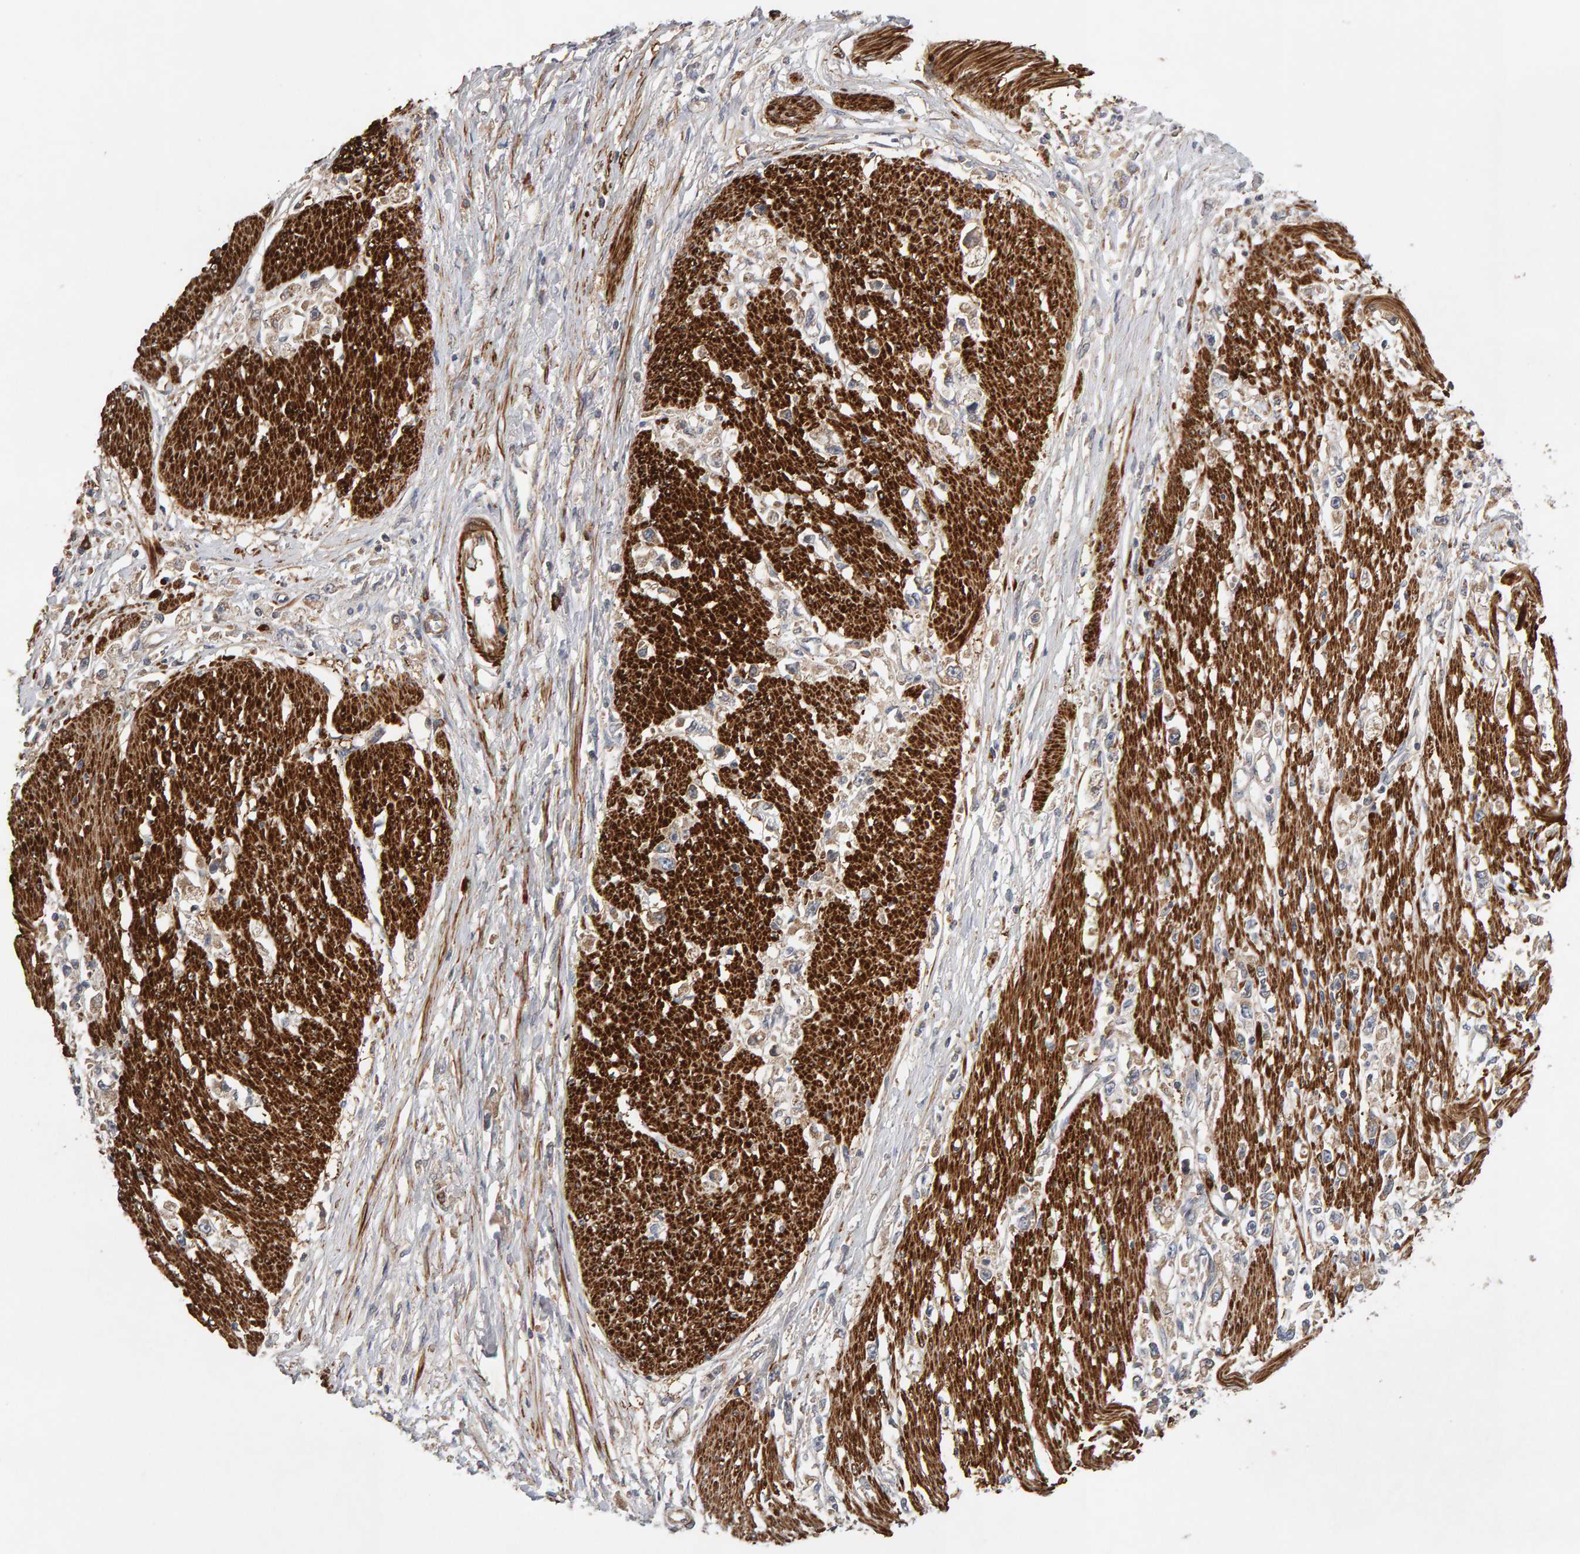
{"staining": {"intensity": "negative", "quantity": "none", "location": "none"}, "tissue": "stomach cancer", "cell_type": "Tumor cells", "image_type": "cancer", "snomed": [{"axis": "morphology", "description": "Adenocarcinoma, NOS"}, {"axis": "topography", "description": "Stomach"}], "caption": "Histopathology image shows no significant protein expression in tumor cells of adenocarcinoma (stomach).", "gene": "RNF19A", "patient": {"sex": "female", "age": 59}}